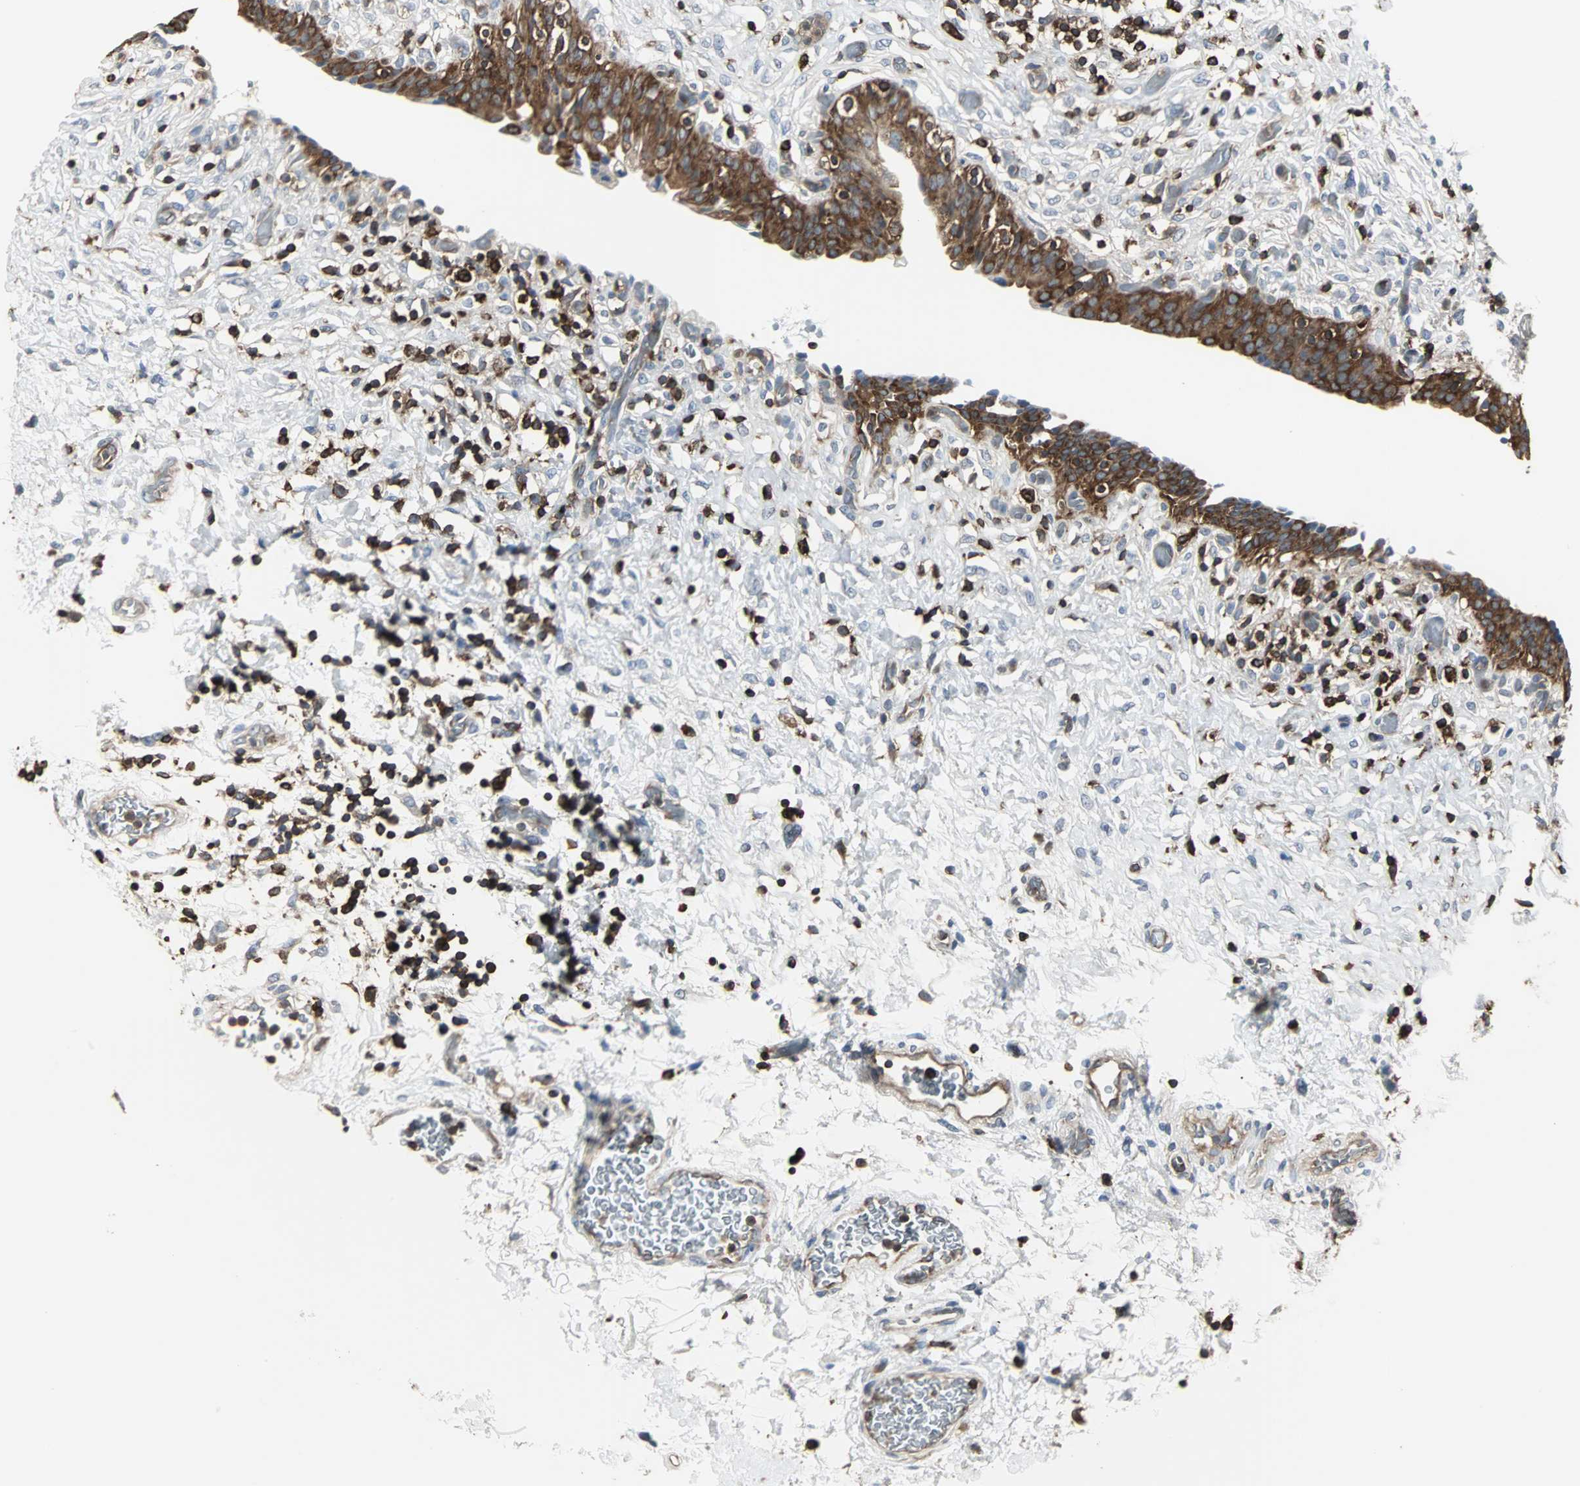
{"staining": {"intensity": "strong", "quantity": ">75%", "location": "cytoplasmic/membranous"}, "tissue": "urinary bladder", "cell_type": "Urothelial cells", "image_type": "normal", "snomed": [{"axis": "morphology", "description": "Normal tissue, NOS"}, {"axis": "topography", "description": "Urinary bladder"}], "caption": "Immunohistochemical staining of normal urinary bladder exhibits strong cytoplasmic/membranous protein positivity in about >75% of urothelial cells. The protein of interest is shown in brown color, while the nuclei are stained blue.", "gene": "LRRFIP1", "patient": {"sex": "male", "age": 51}}